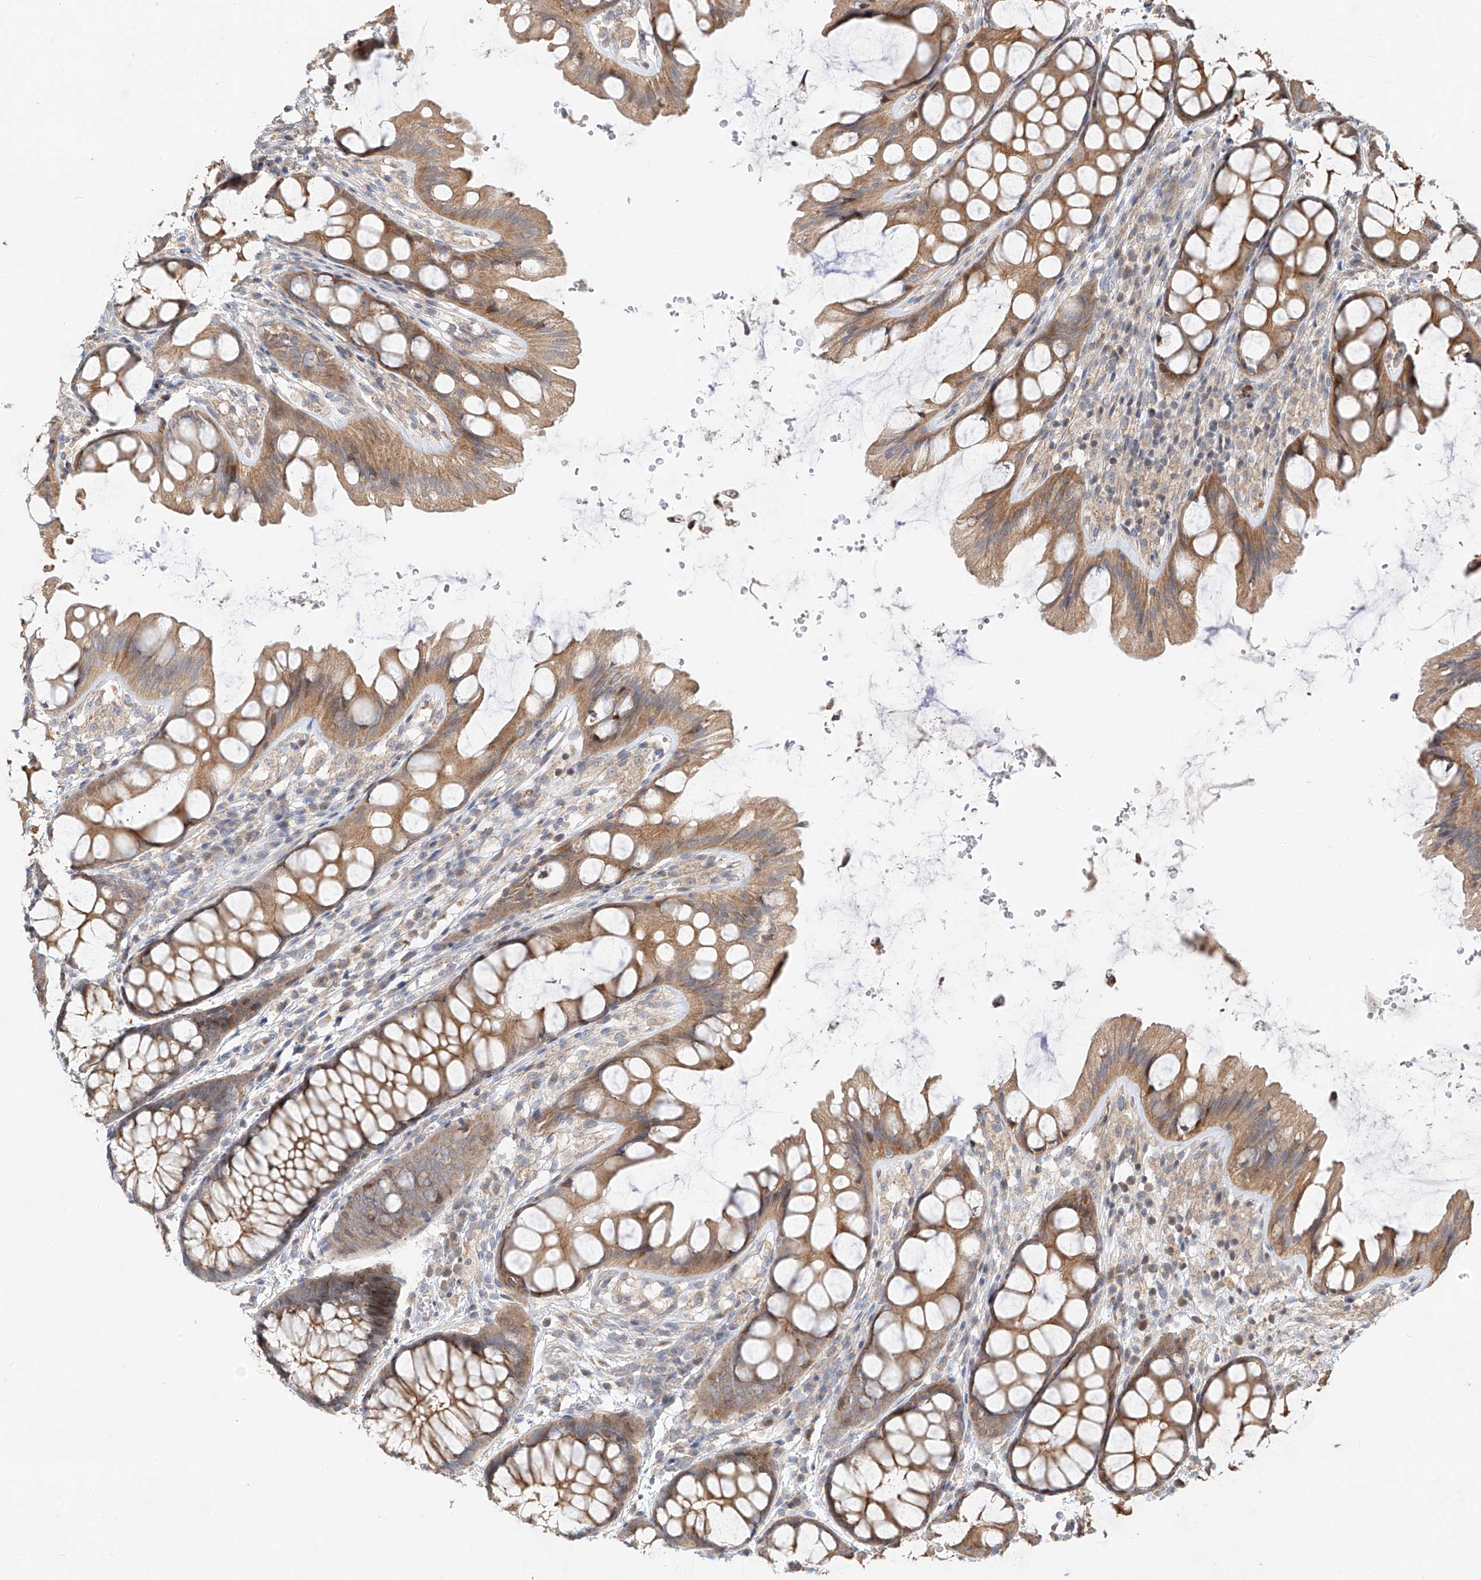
{"staining": {"intensity": "weak", "quantity": ">75%", "location": "cytoplasmic/membranous"}, "tissue": "colon", "cell_type": "Endothelial cells", "image_type": "normal", "snomed": [{"axis": "morphology", "description": "Normal tissue, NOS"}, {"axis": "topography", "description": "Colon"}], "caption": "Colon stained with IHC reveals weak cytoplasmic/membranous expression in approximately >75% of endothelial cells. The staining is performed using DAB brown chromogen to label protein expression. The nuclei are counter-stained blue using hematoxylin.", "gene": "TMEM61", "patient": {"sex": "male", "age": 47}}